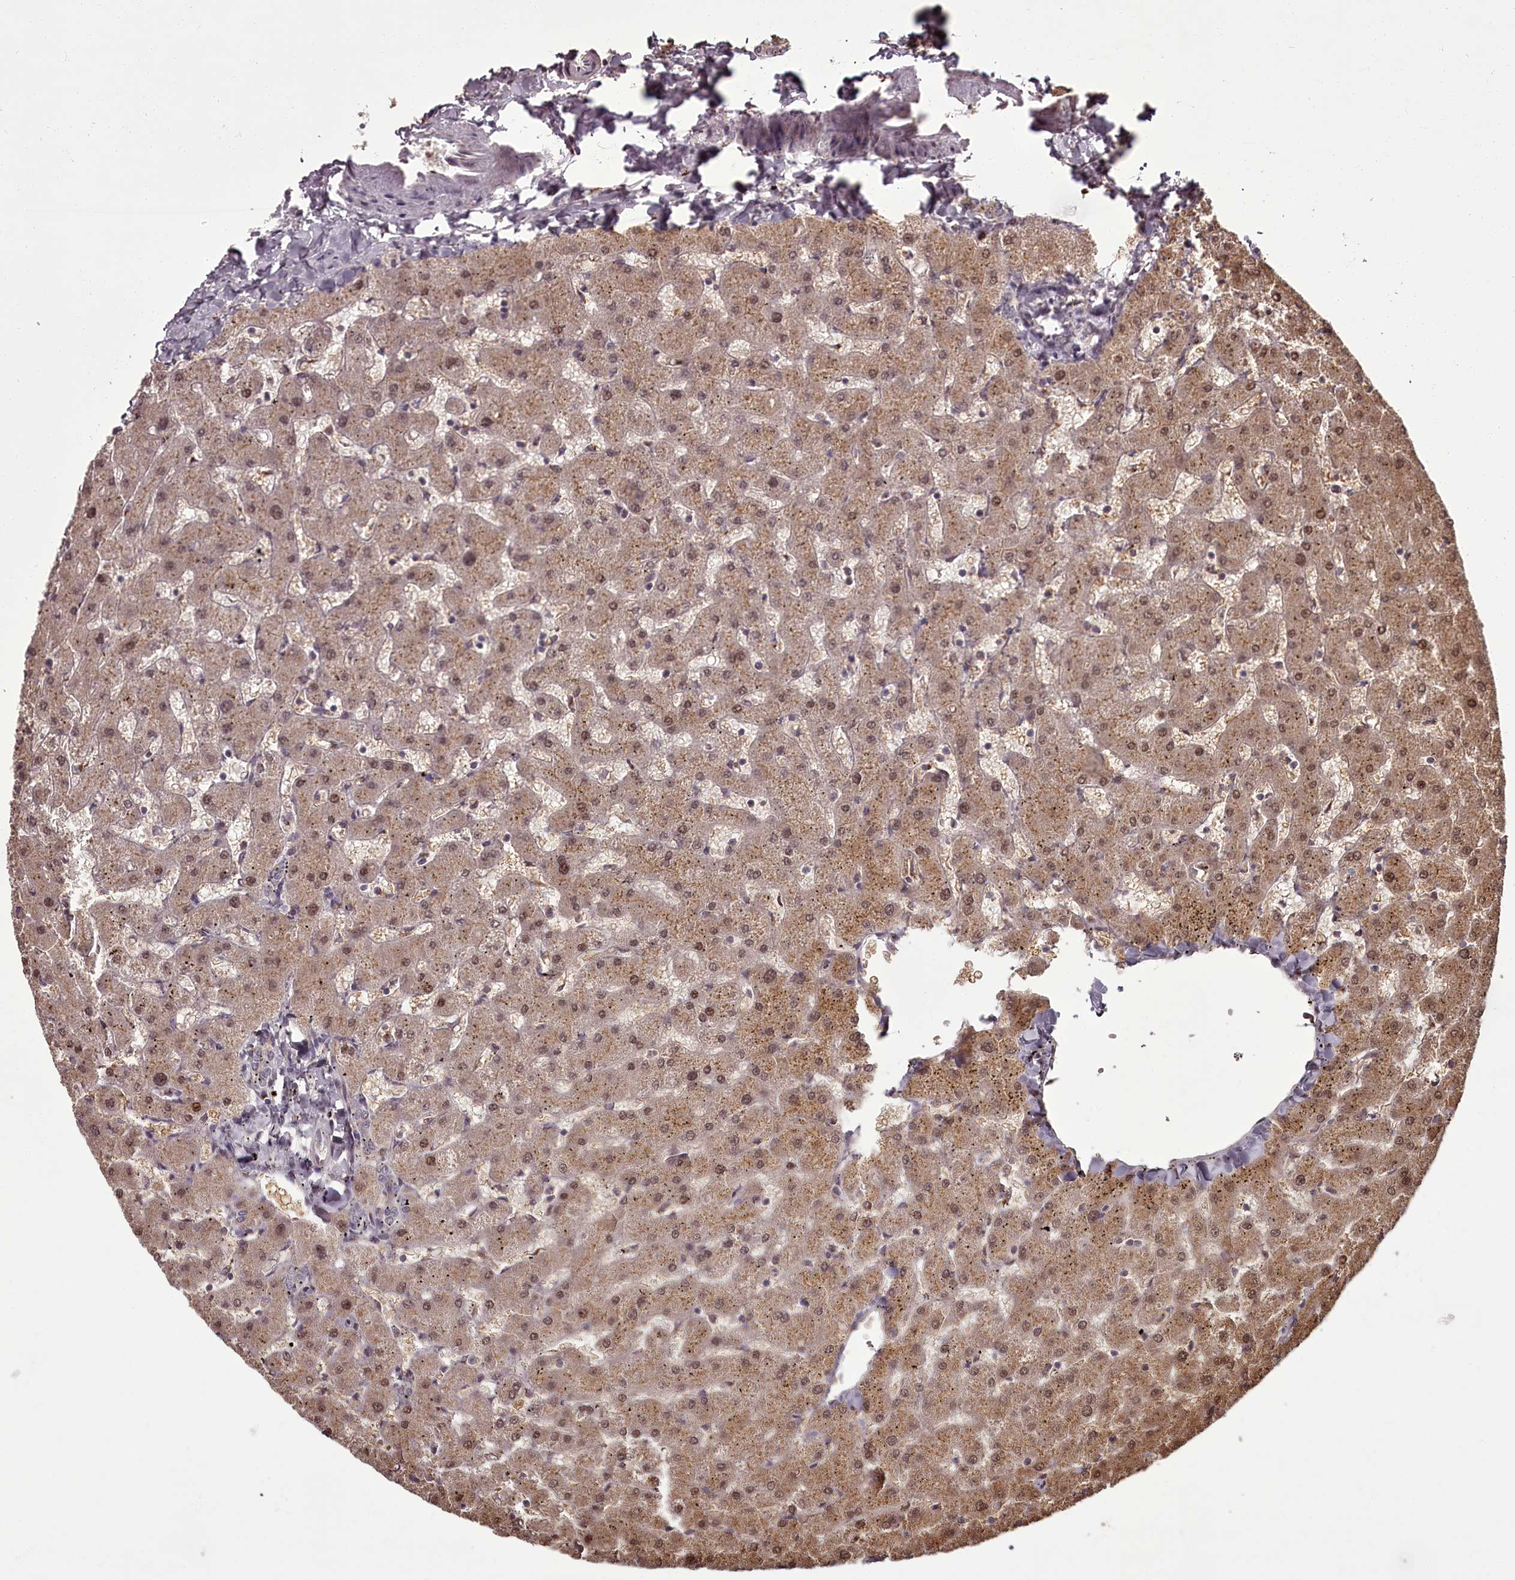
{"staining": {"intensity": "weak", "quantity": "25%-75%", "location": "cytoplasmic/membranous,nuclear"}, "tissue": "liver", "cell_type": "Cholangiocytes", "image_type": "normal", "snomed": [{"axis": "morphology", "description": "Normal tissue, NOS"}, {"axis": "topography", "description": "Liver"}], "caption": "An image showing weak cytoplasmic/membranous,nuclear staining in approximately 25%-75% of cholangiocytes in unremarkable liver, as visualized by brown immunohistochemical staining.", "gene": "CEP83", "patient": {"sex": "female", "age": 63}}